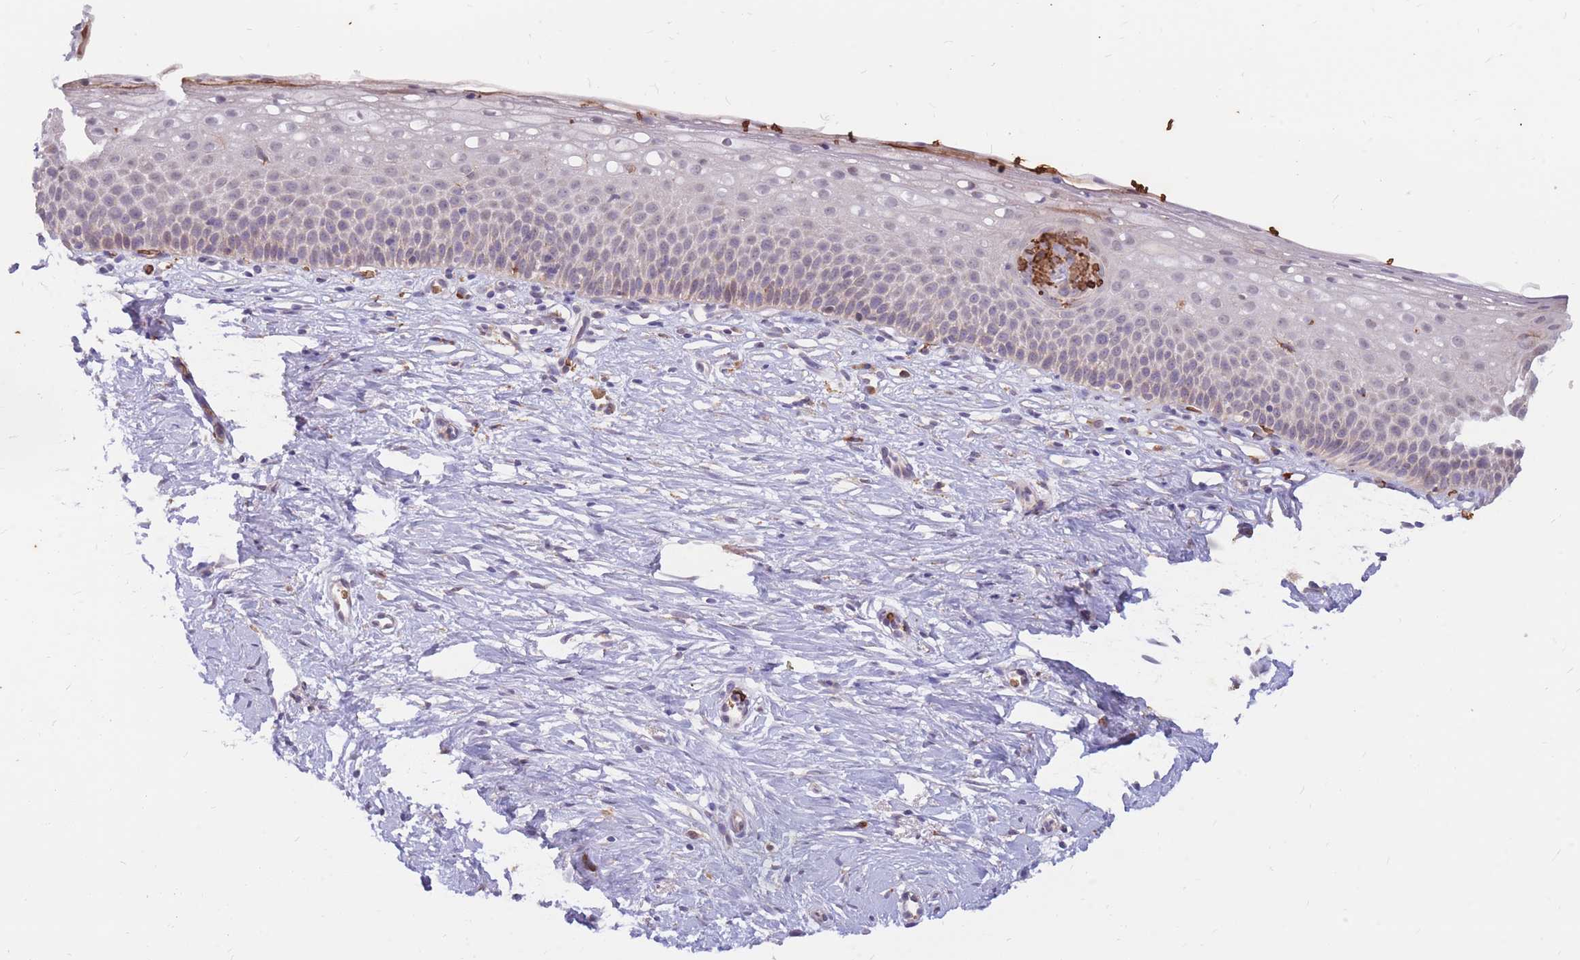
{"staining": {"intensity": "moderate", "quantity": ">75%", "location": "cytoplasmic/membranous"}, "tissue": "cervix", "cell_type": "Glandular cells", "image_type": "normal", "snomed": [{"axis": "morphology", "description": "Normal tissue, NOS"}, {"axis": "topography", "description": "Cervix"}], "caption": "Glandular cells exhibit moderate cytoplasmic/membranous expression in approximately >75% of cells in normal cervix. The protein of interest is stained brown, and the nuclei are stained in blue (DAB IHC with brightfield microscopy, high magnification).", "gene": "ATP10D", "patient": {"sex": "female", "age": 57}}